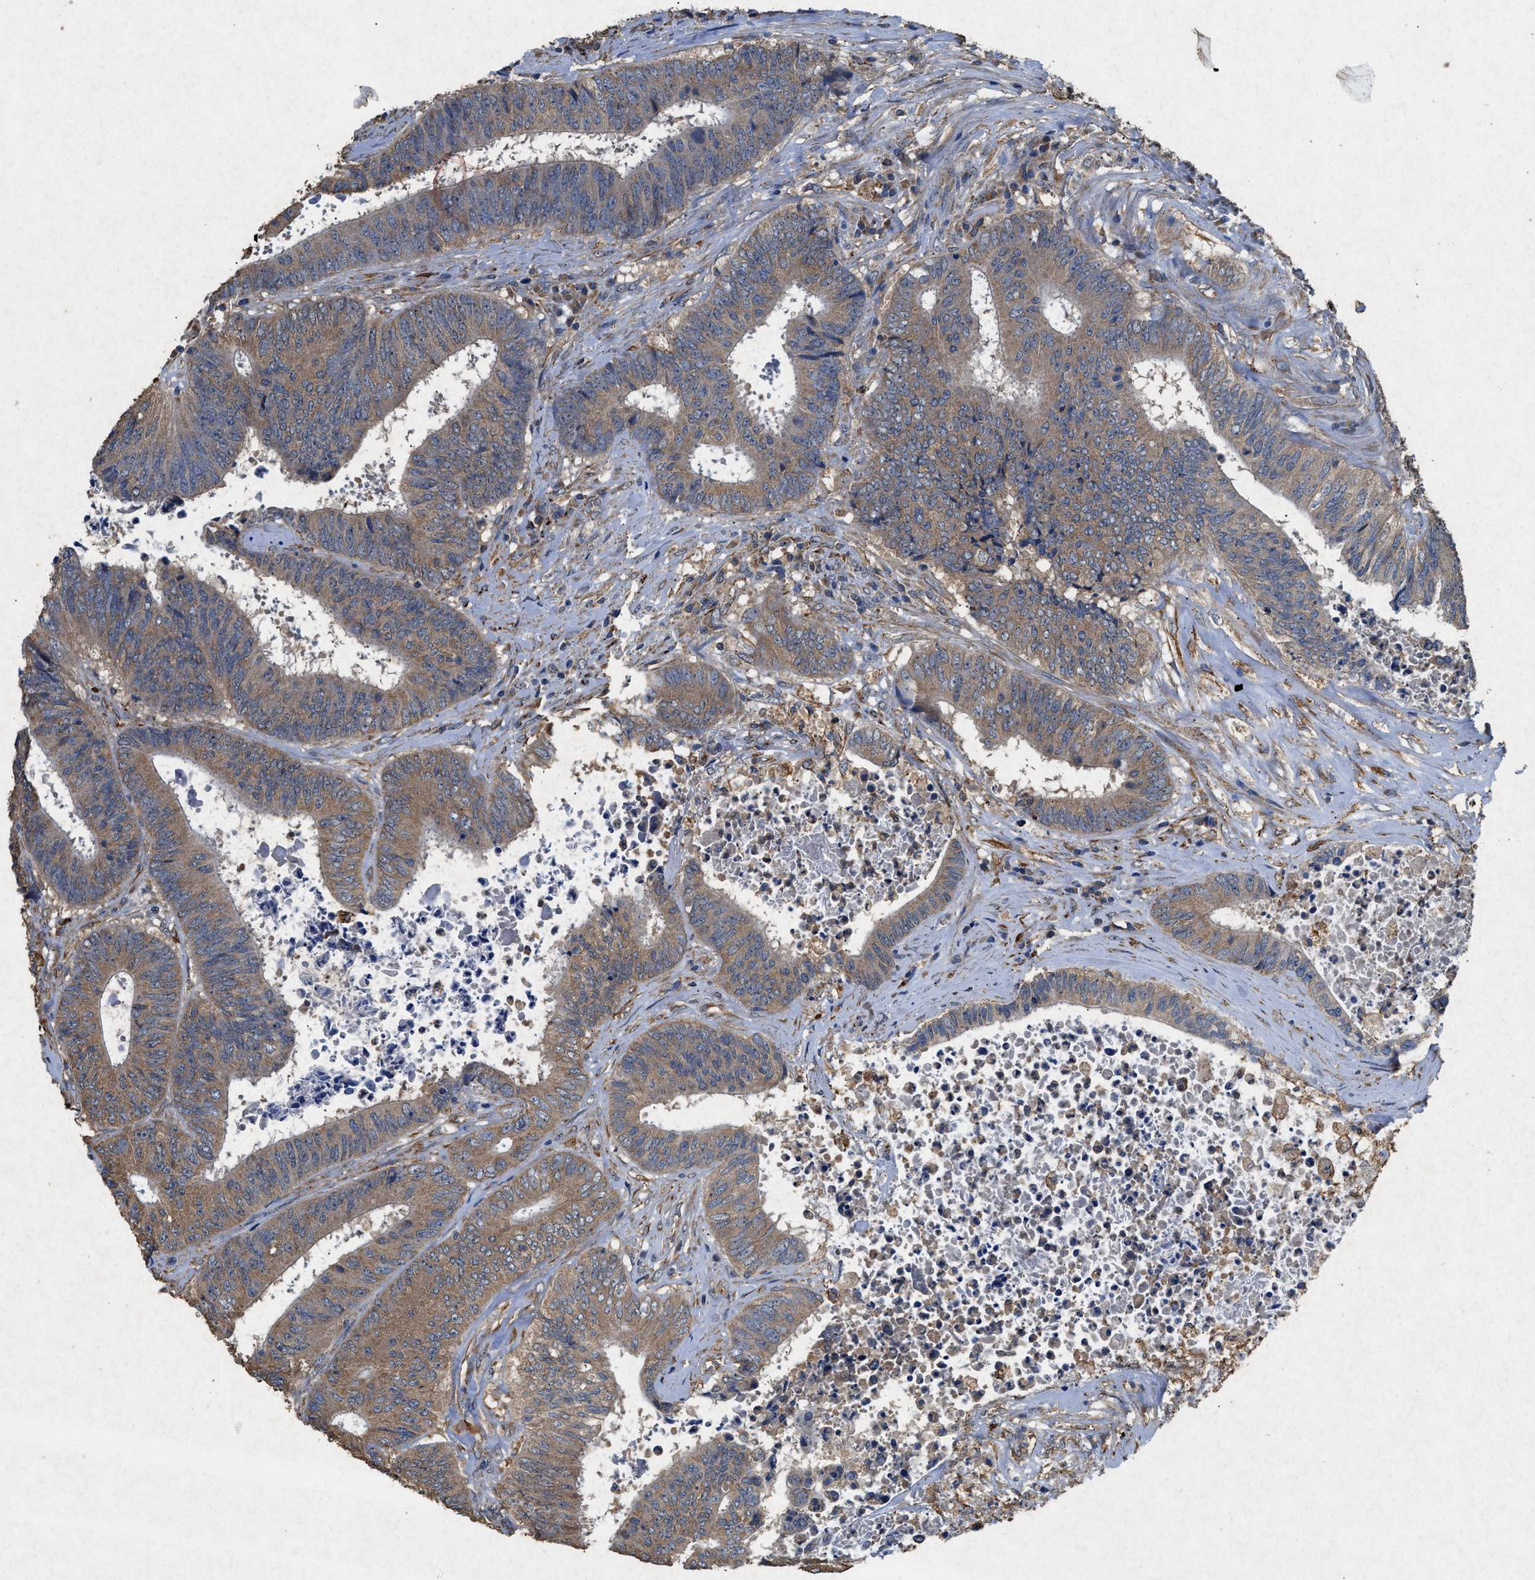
{"staining": {"intensity": "moderate", "quantity": ">75%", "location": "cytoplasmic/membranous"}, "tissue": "colorectal cancer", "cell_type": "Tumor cells", "image_type": "cancer", "snomed": [{"axis": "morphology", "description": "Adenocarcinoma, NOS"}, {"axis": "topography", "description": "Rectum"}], "caption": "IHC image of neoplastic tissue: colorectal cancer (adenocarcinoma) stained using IHC exhibits medium levels of moderate protein expression localized specifically in the cytoplasmic/membranous of tumor cells, appearing as a cytoplasmic/membranous brown color.", "gene": "CDK15", "patient": {"sex": "male", "age": 72}}